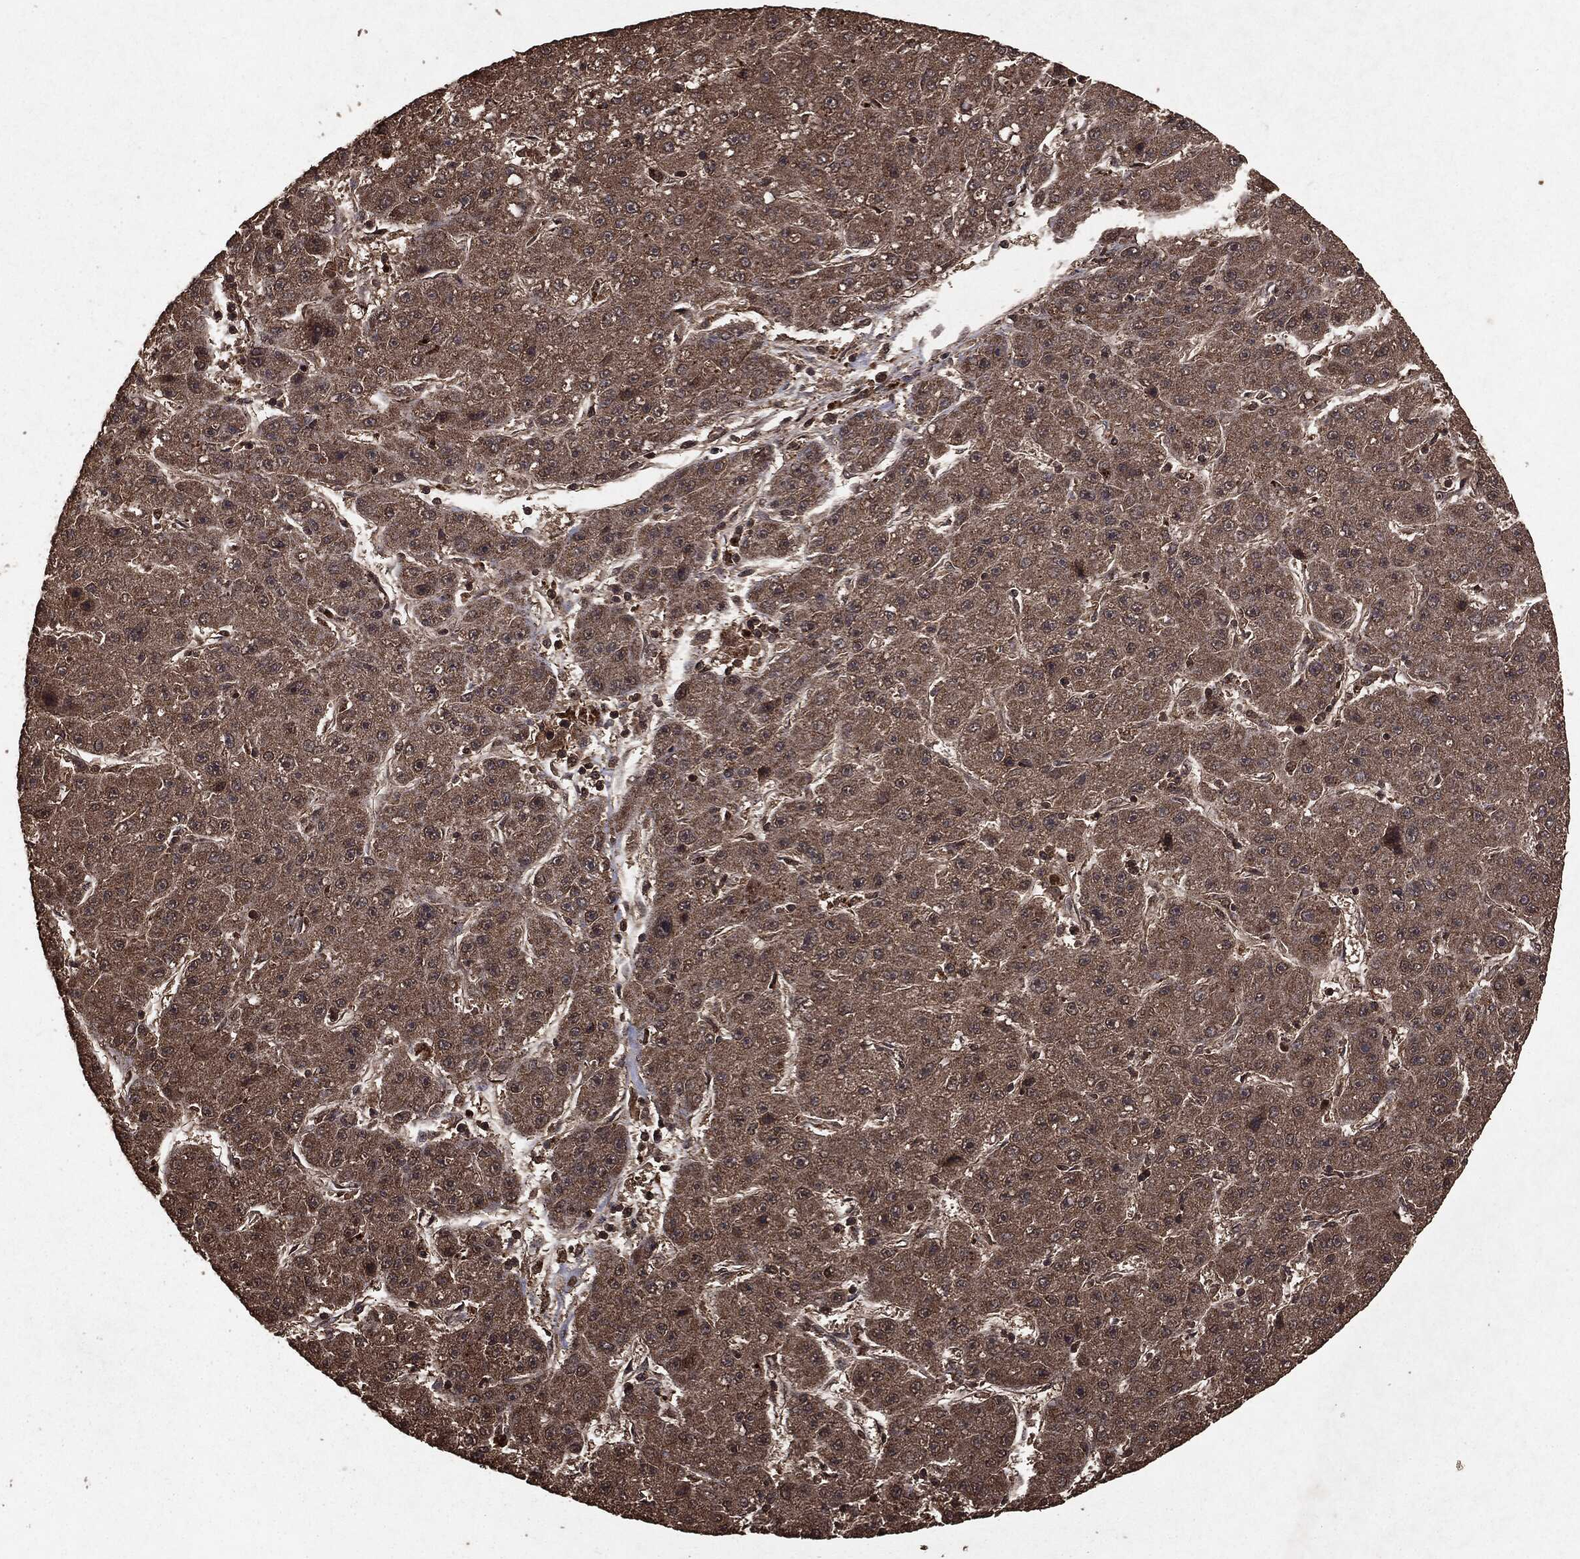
{"staining": {"intensity": "weak", "quantity": ">75%", "location": "cytoplasmic/membranous"}, "tissue": "liver cancer", "cell_type": "Tumor cells", "image_type": "cancer", "snomed": [{"axis": "morphology", "description": "Carcinoma, Hepatocellular, NOS"}, {"axis": "topography", "description": "Liver"}], "caption": "Liver cancer (hepatocellular carcinoma) stained with a protein marker shows weak staining in tumor cells.", "gene": "NME1", "patient": {"sex": "male", "age": 67}}